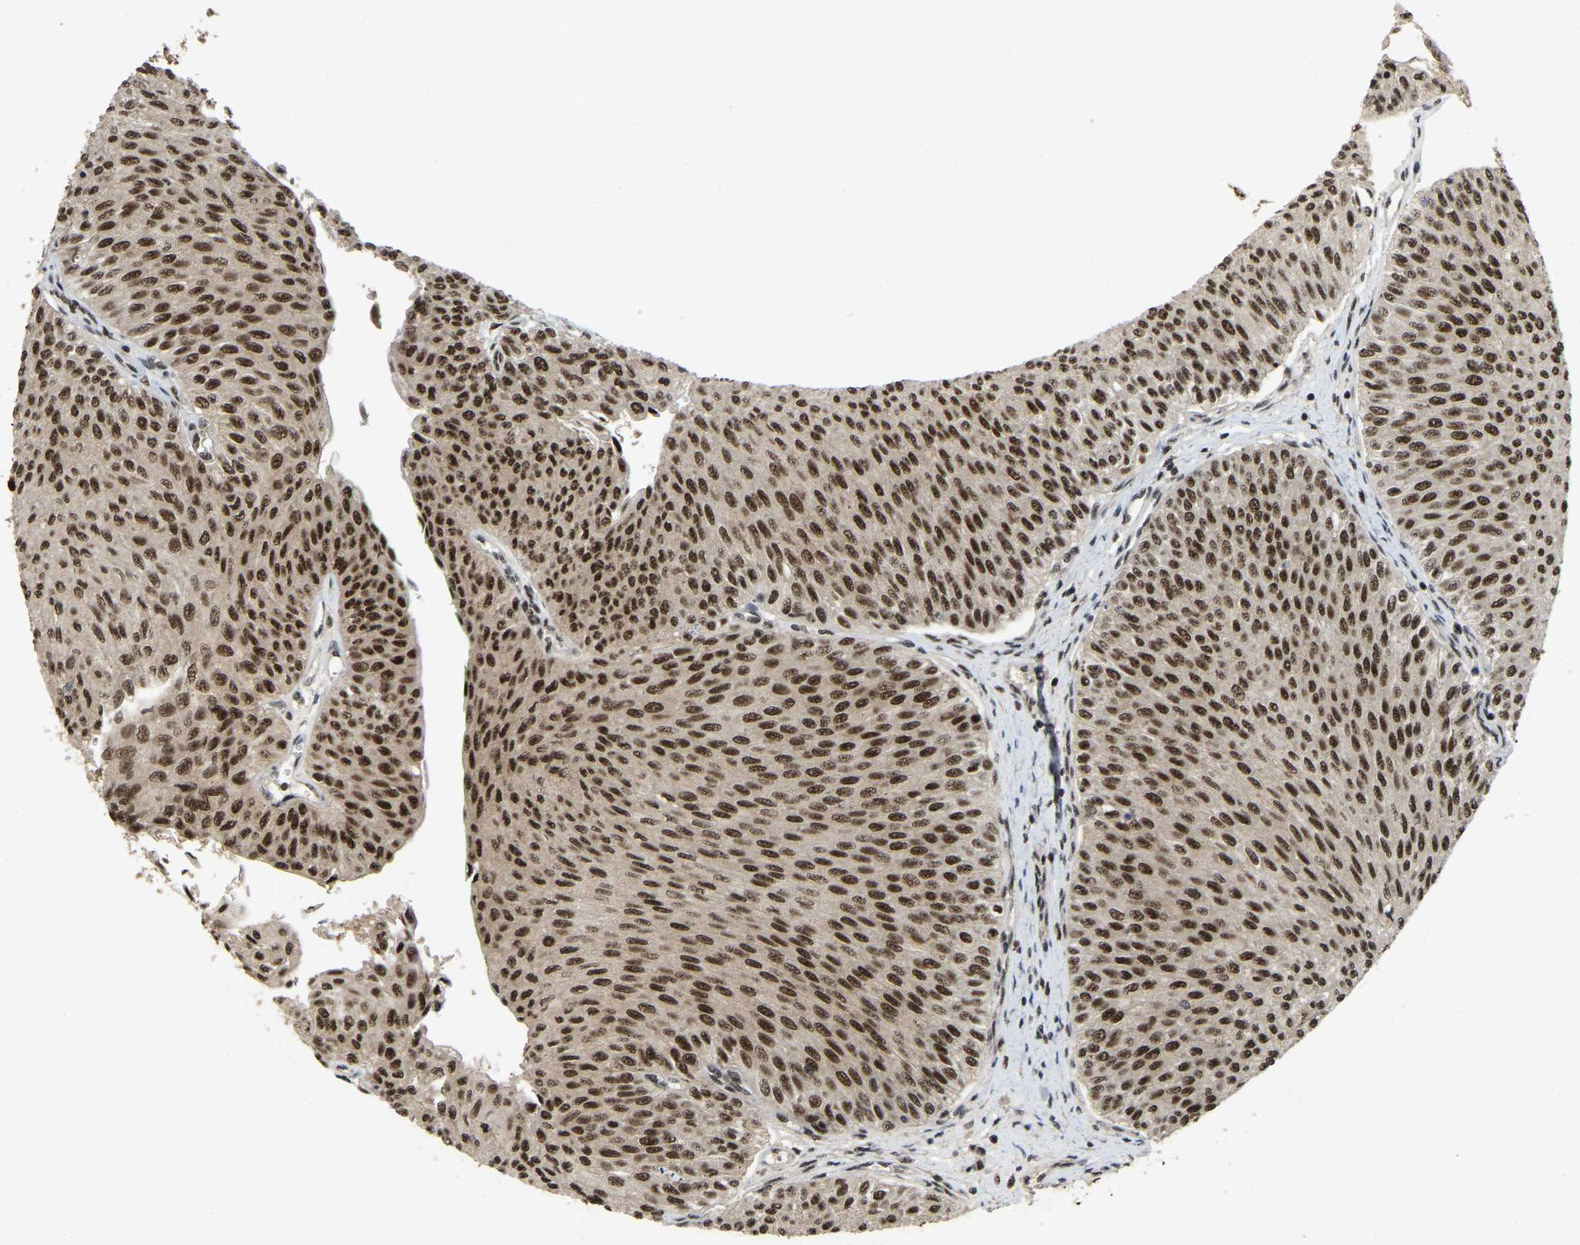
{"staining": {"intensity": "strong", "quantity": ">75%", "location": "nuclear"}, "tissue": "urothelial cancer", "cell_type": "Tumor cells", "image_type": "cancer", "snomed": [{"axis": "morphology", "description": "Urothelial carcinoma, Low grade"}, {"axis": "topography", "description": "Urinary bladder"}], "caption": "Urothelial carcinoma (low-grade) stained for a protein (brown) shows strong nuclear positive positivity in about >75% of tumor cells.", "gene": "TBL1XR1", "patient": {"sex": "male", "age": 78}}